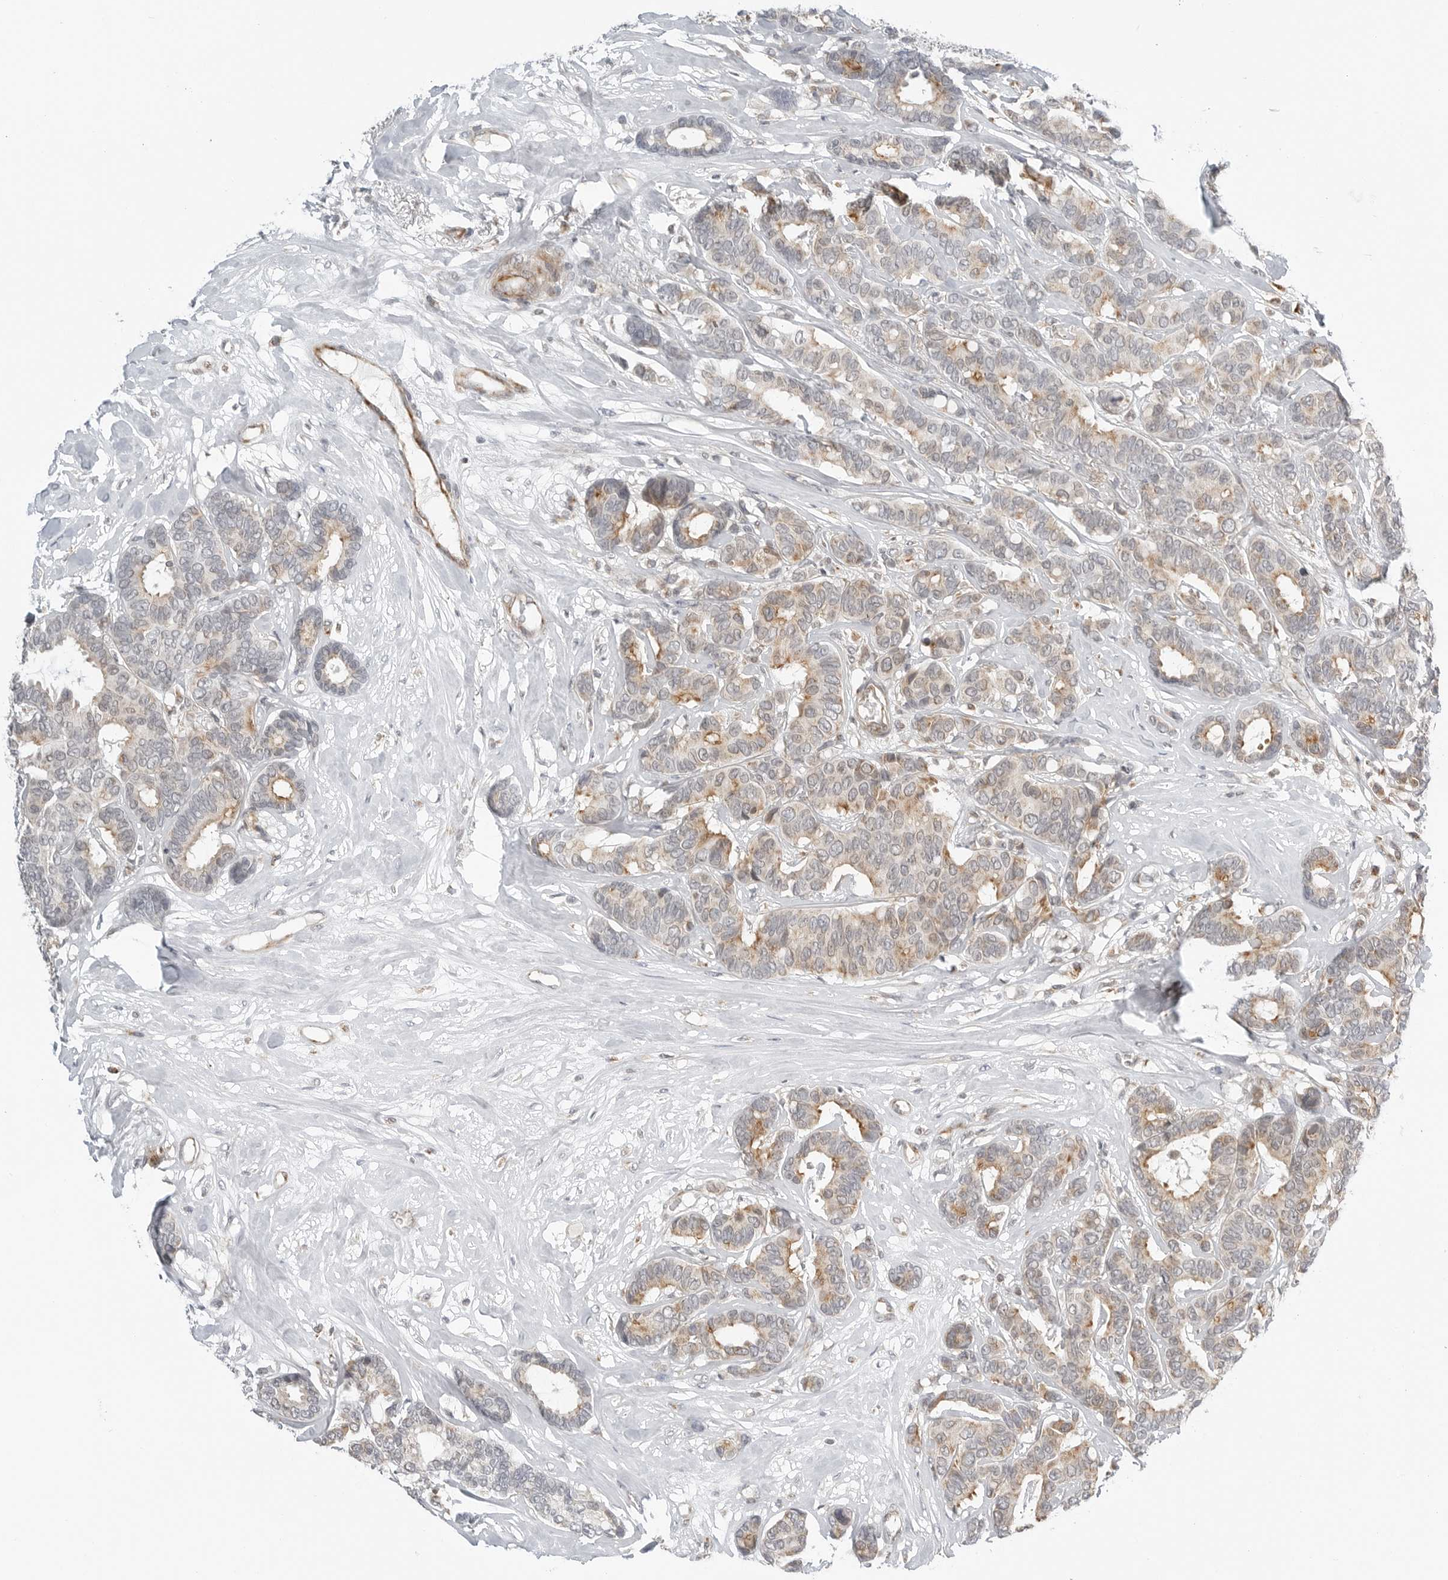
{"staining": {"intensity": "weak", "quantity": "25%-75%", "location": "cytoplasmic/membranous"}, "tissue": "breast cancer", "cell_type": "Tumor cells", "image_type": "cancer", "snomed": [{"axis": "morphology", "description": "Duct carcinoma"}, {"axis": "topography", "description": "Breast"}], "caption": "The photomicrograph shows a brown stain indicating the presence of a protein in the cytoplasmic/membranous of tumor cells in intraductal carcinoma (breast). Nuclei are stained in blue.", "gene": "PEX2", "patient": {"sex": "female", "age": 87}}